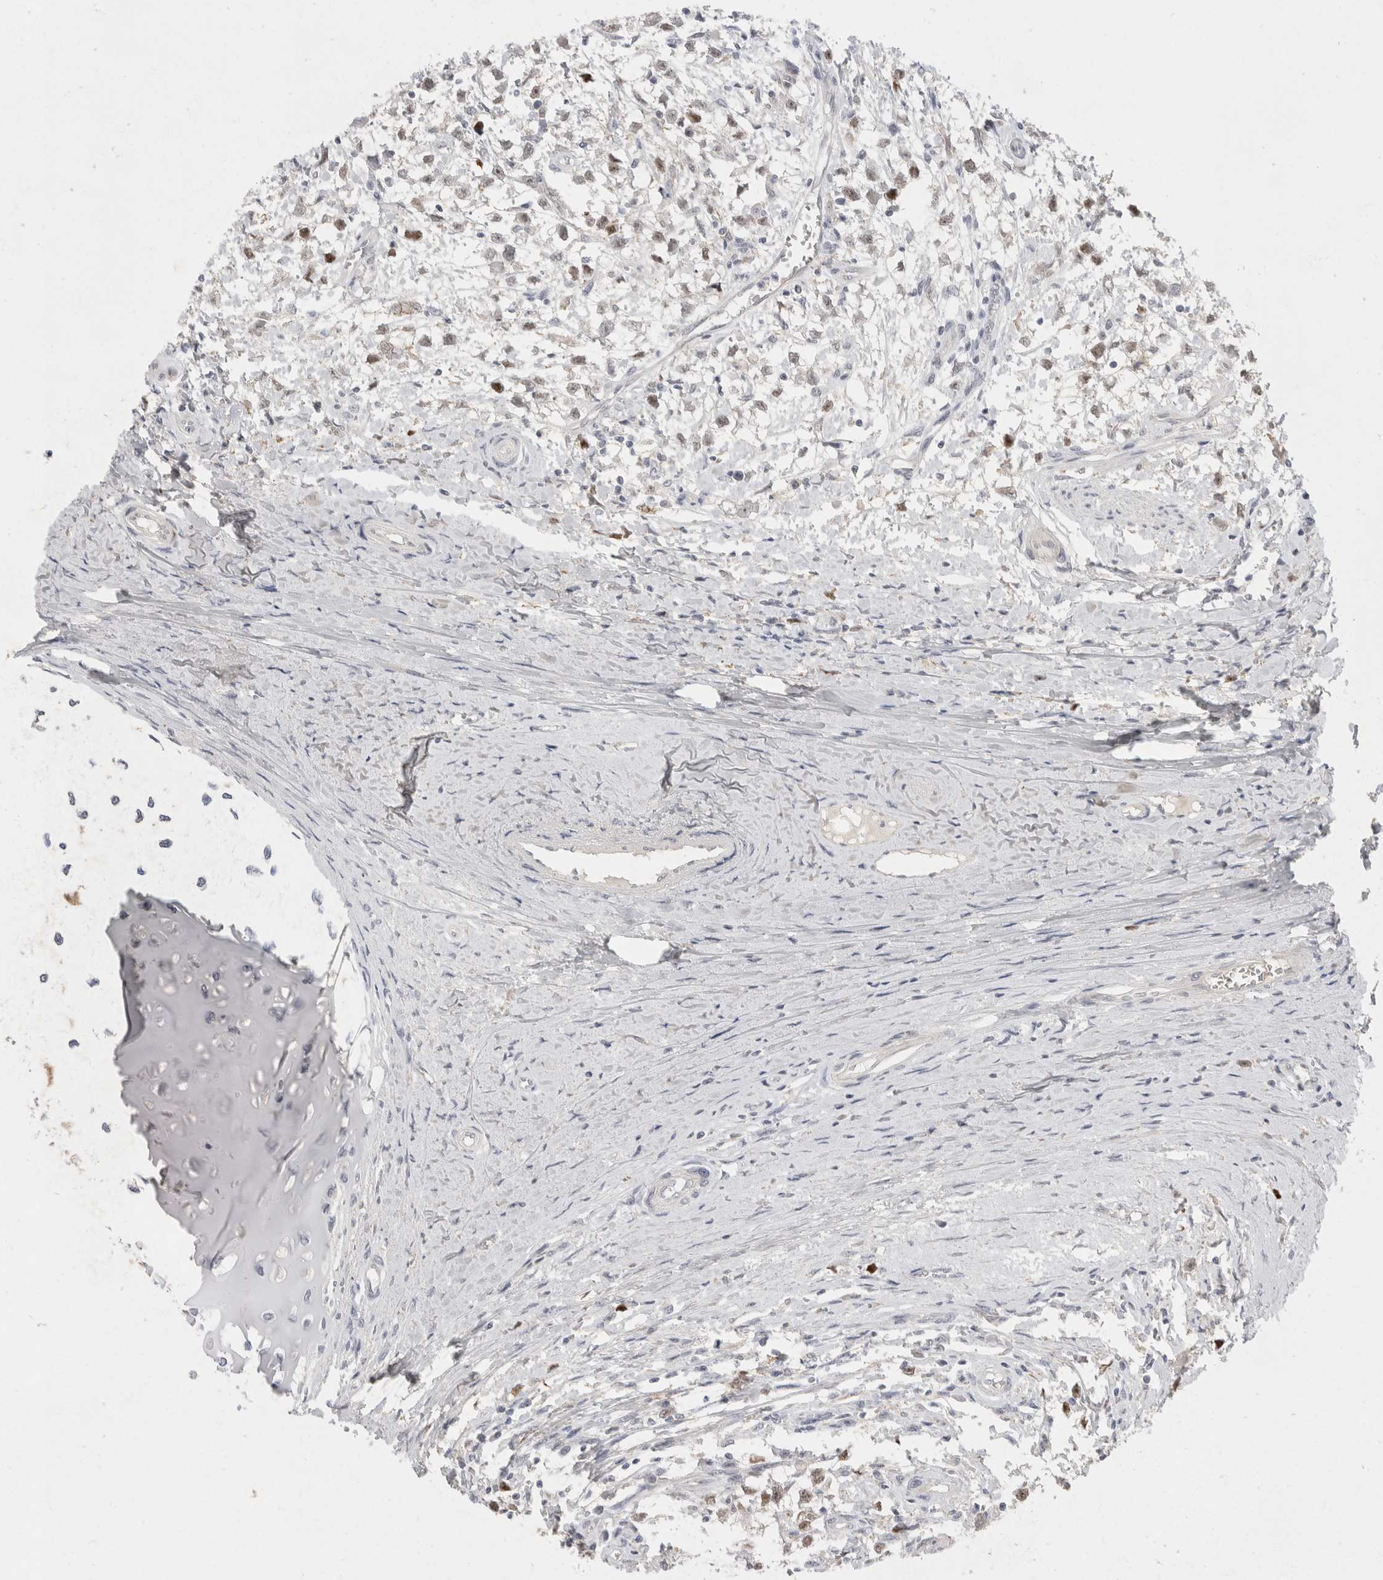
{"staining": {"intensity": "moderate", "quantity": ">75%", "location": "nuclear"}, "tissue": "testis cancer", "cell_type": "Tumor cells", "image_type": "cancer", "snomed": [{"axis": "morphology", "description": "Seminoma, NOS"}, {"axis": "morphology", "description": "Carcinoma, Embryonal, NOS"}, {"axis": "topography", "description": "Testis"}], "caption": "Tumor cells demonstrate medium levels of moderate nuclear staining in about >75% of cells in testis seminoma.", "gene": "TOM1L2", "patient": {"sex": "male", "age": 51}}